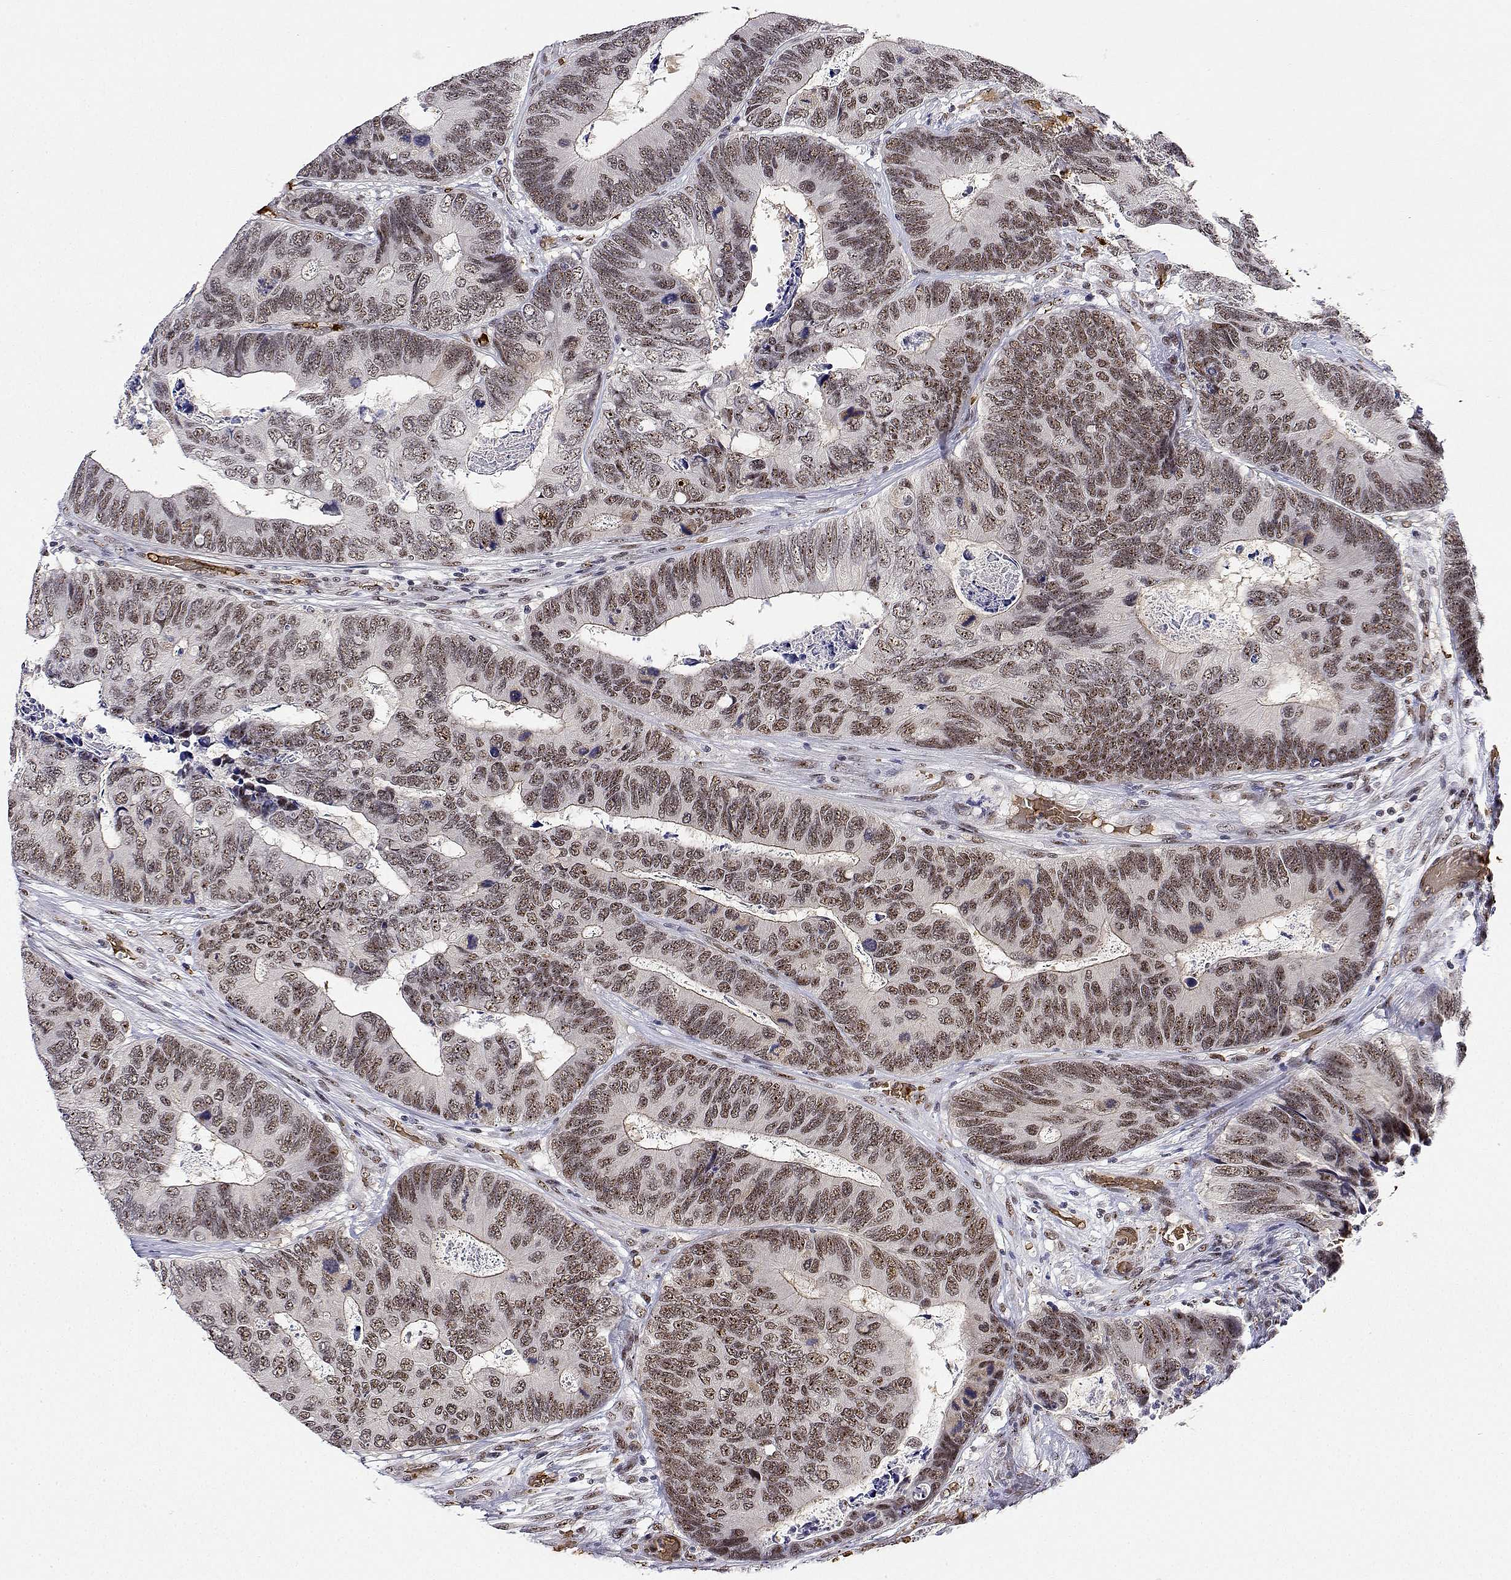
{"staining": {"intensity": "moderate", "quantity": "25%-75%", "location": "nuclear"}, "tissue": "colorectal cancer", "cell_type": "Tumor cells", "image_type": "cancer", "snomed": [{"axis": "morphology", "description": "Adenocarcinoma, NOS"}, {"axis": "topography", "description": "Colon"}], "caption": "Moderate nuclear positivity for a protein is seen in approximately 25%-75% of tumor cells of colorectal cancer using immunohistochemistry (IHC).", "gene": "ADAR", "patient": {"sex": "female", "age": 67}}